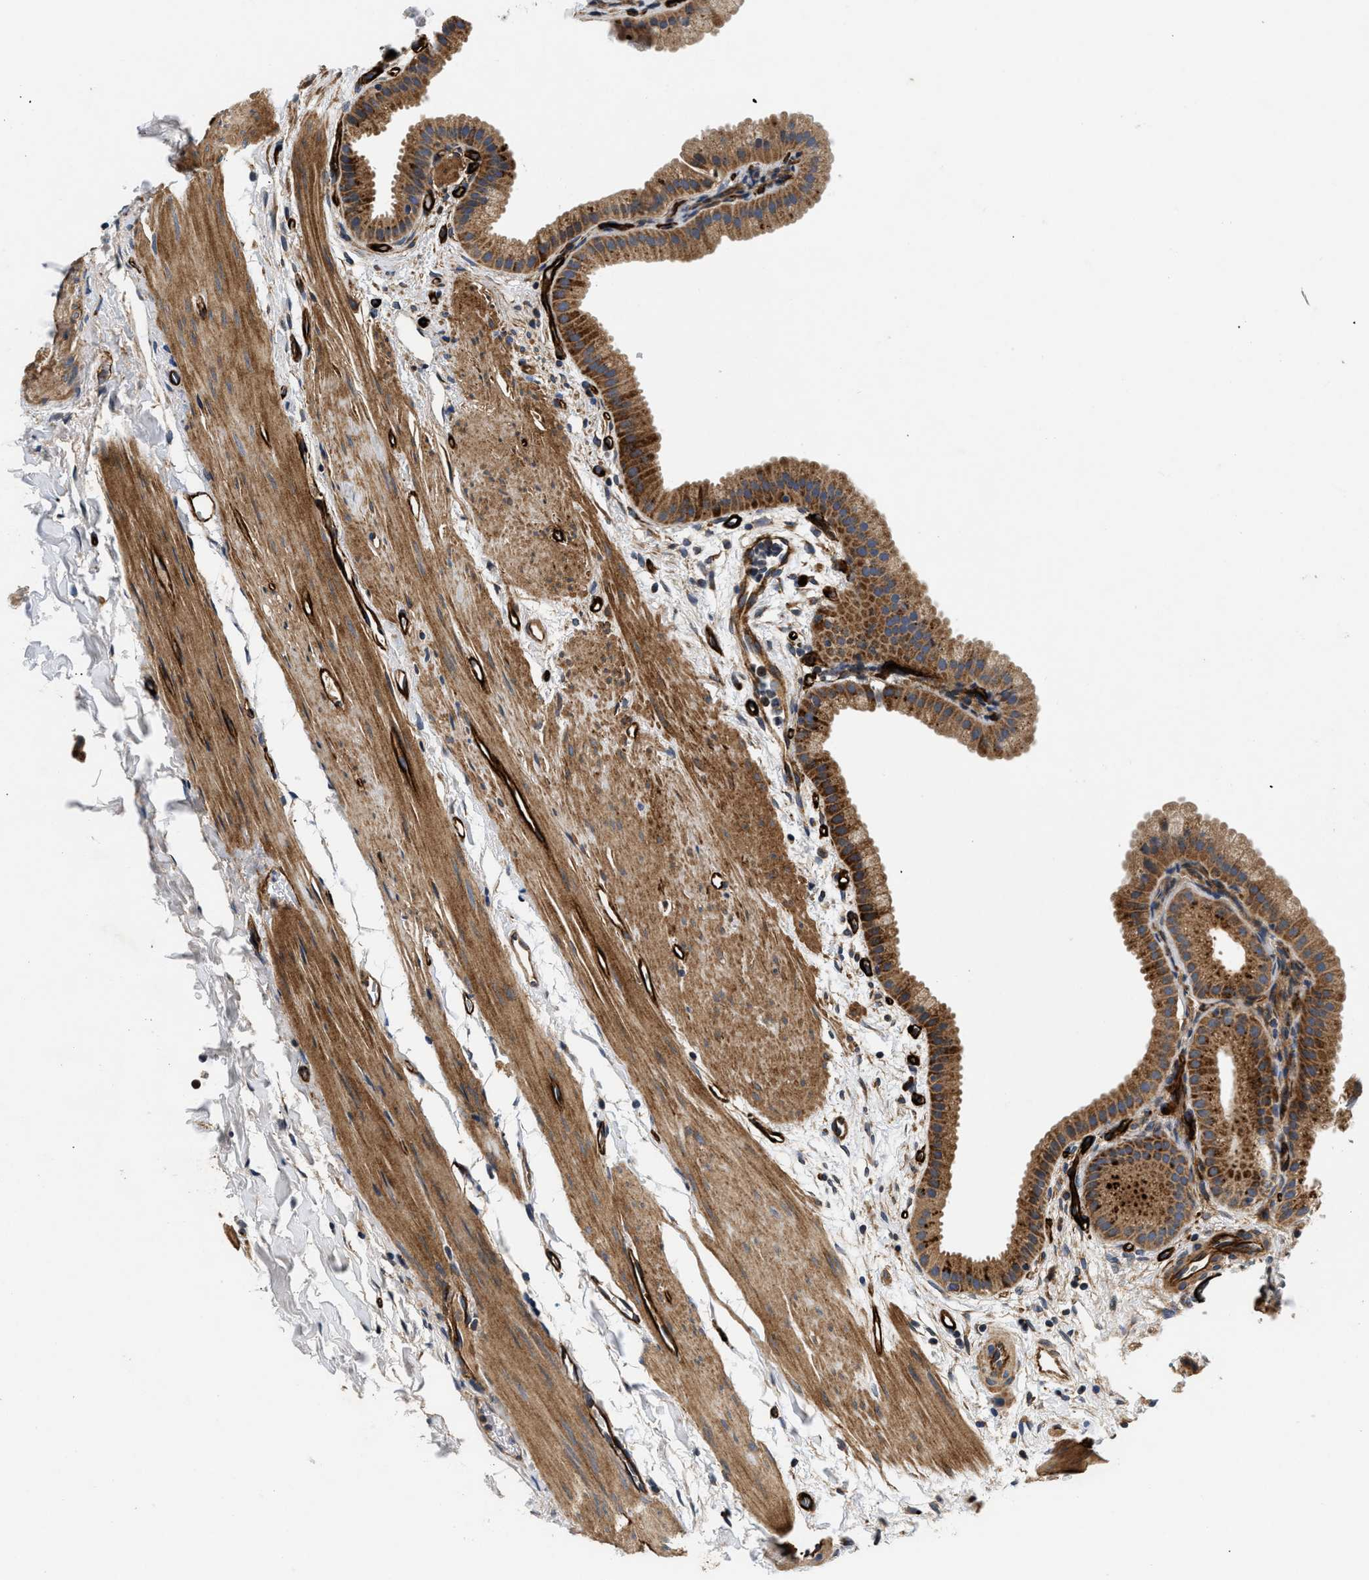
{"staining": {"intensity": "strong", "quantity": ">75%", "location": "cytoplasmic/membranous"}, "tissue": "gallbladder", "cell_type": "Glandular cells", "image_type": "normal", "snomed": [{"axis": "morphology", "description": "Normal tissue, NOS"}, {"axis": "topography", "description": "Gallbladder"}], "caption": "Protein analysis of unremarkable gallbladder shows strong cytoplasmic/membranous staining in approximately >75% of glandular cells. Nuclei are stained in blue.", "gene": "NME6", "patient": {"sex": "female", "age": 64}}